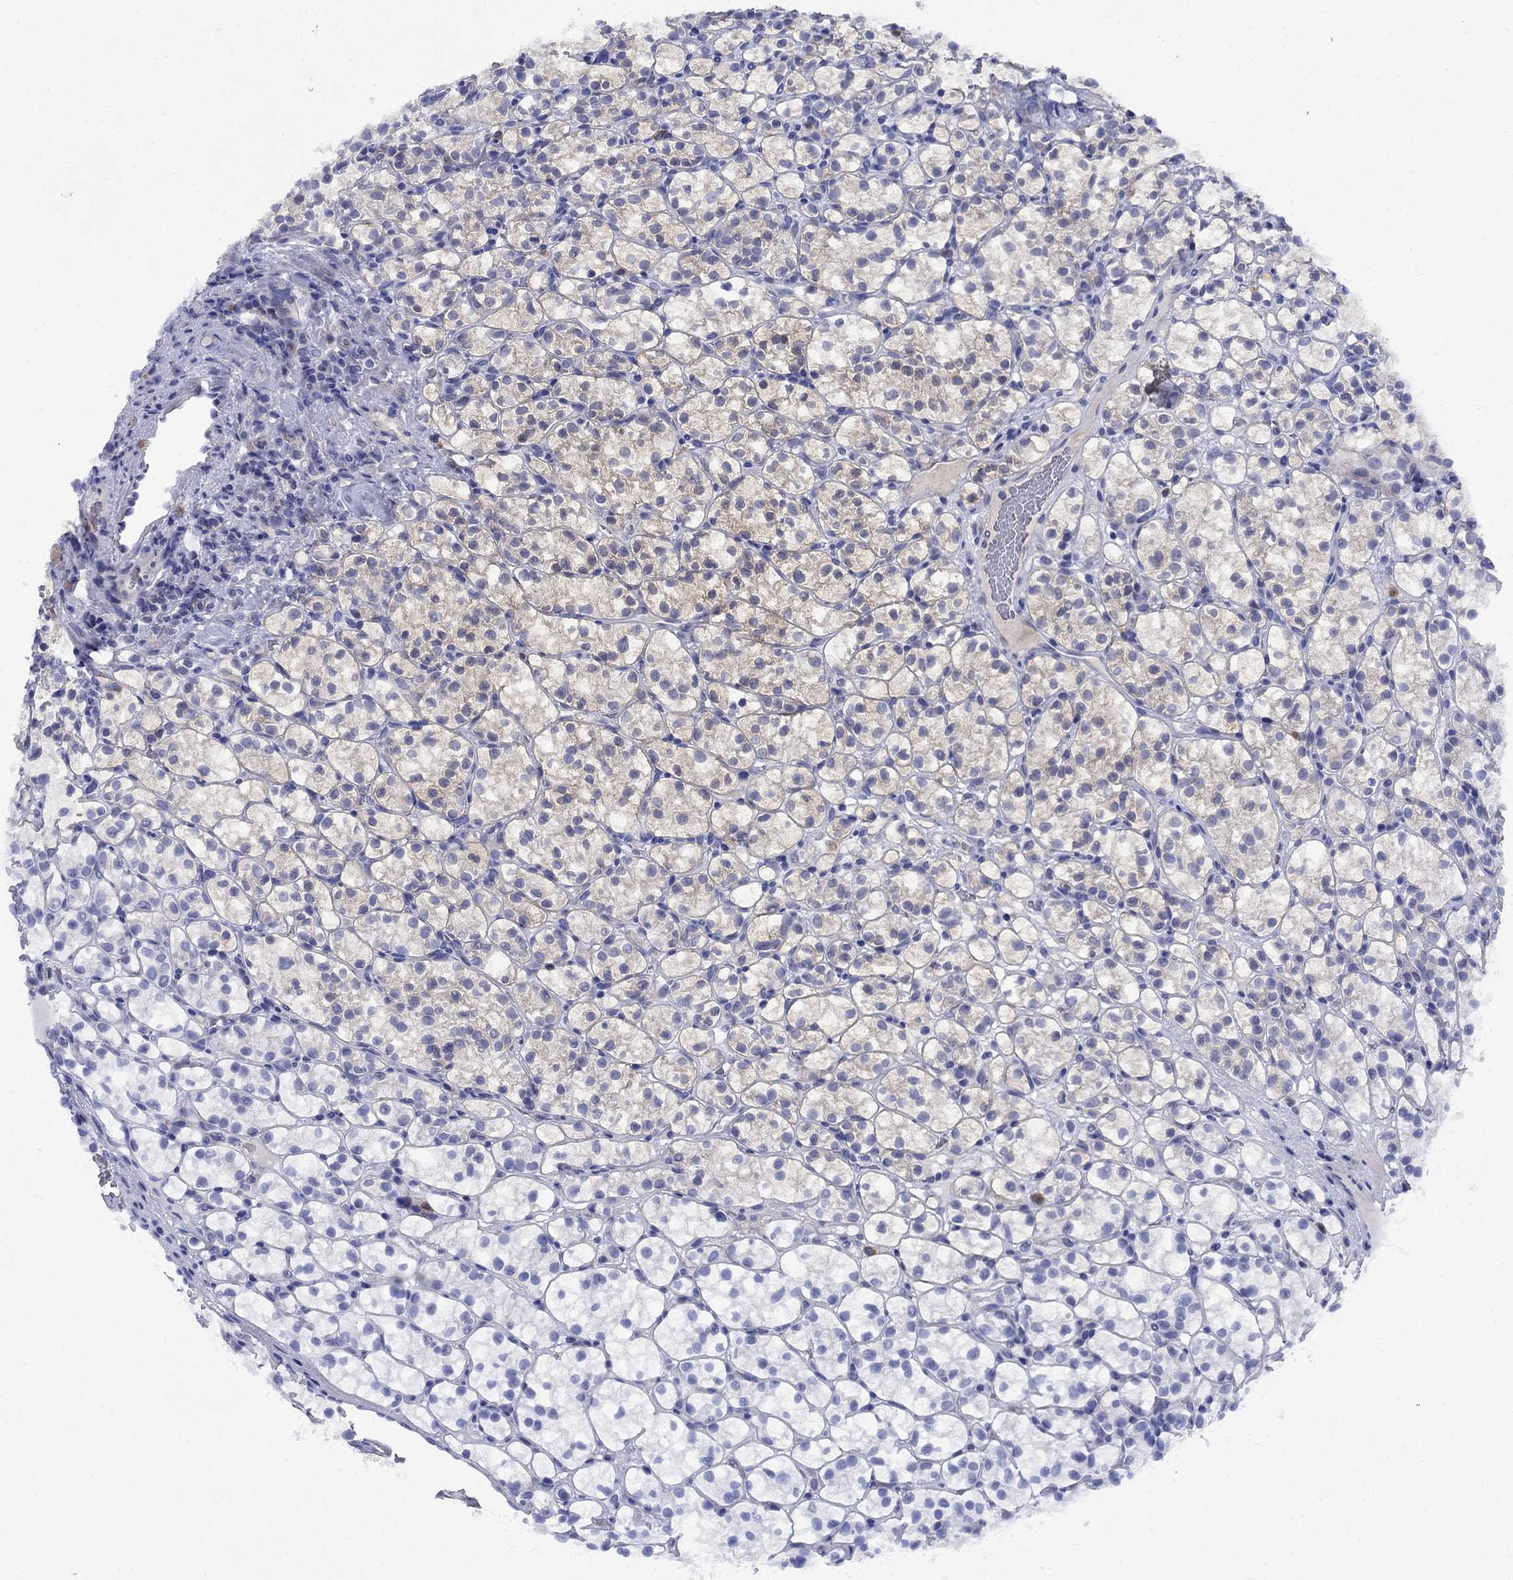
{"staining": {"intensity": "negative", "quantity": "none", "location": "none"}, "tissue": "renal cancer", "cell_type": "Tumor cells", "image_type": "cancer", "snomed": [{"axis": "morphology", "description": "Adenocarcinoma, NOS"}, {"axis": "topography", "description": "Kidney"}], "caption": "Immunohistochemistry (IHC) image of human renal cancer (adenocarcinoma) stained for a protein (brown), which displays no staining in tumor cells. (Immunohistochemistry (IHC), brightfield microscopy, high magnification).", "gene": "STAB2", "patient": {"sex": "female", "age": 89}}